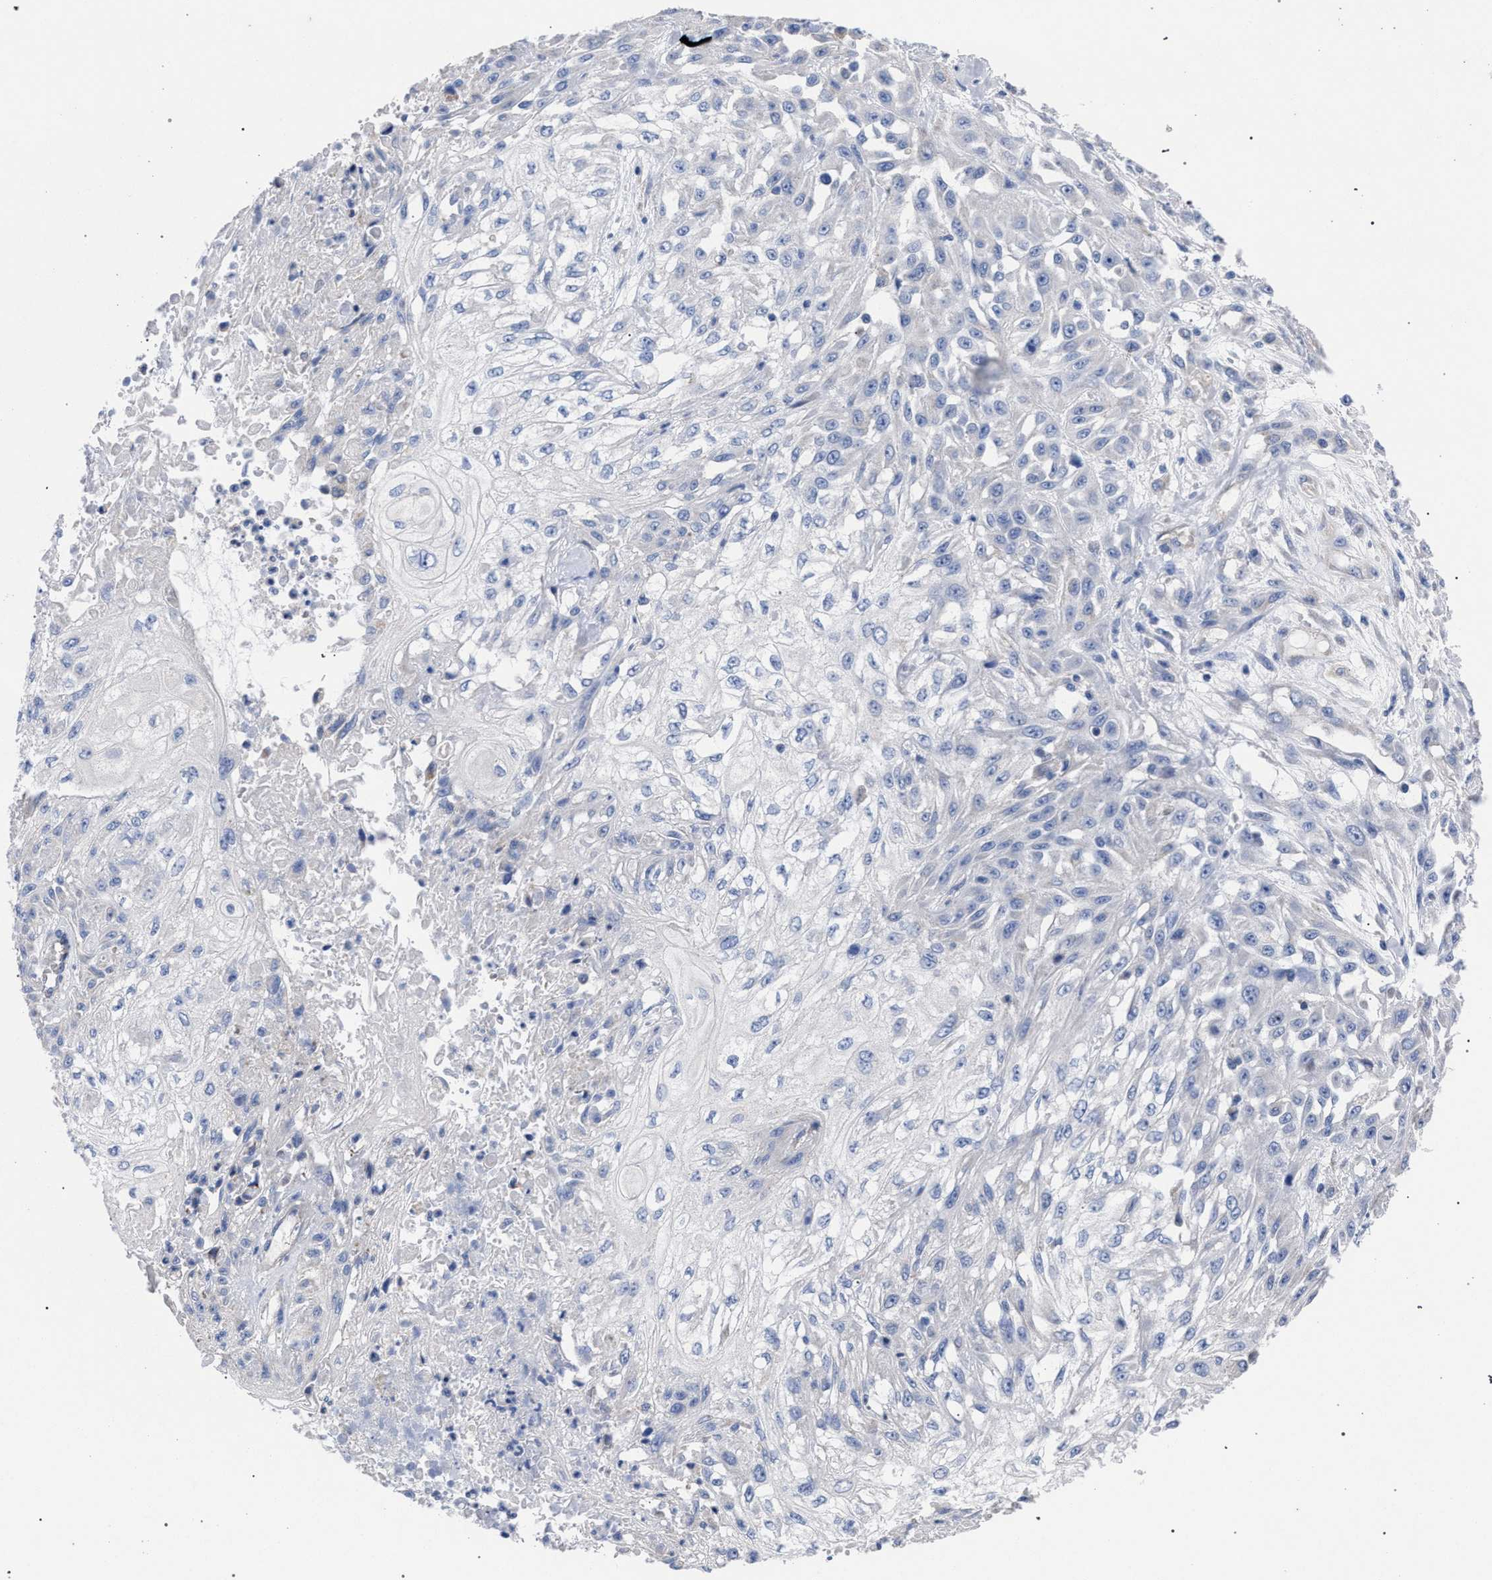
{"staining": {"intensity": "negative", "quantity": "none", "location": "none"}, "tissue": "skin cancer", "cell_type": "Tumor cells", "image_type": "cancer", "snomed": [{"axis": "morphology", "description": "Squamous cell carcinoma, NOS"}, {"axis": "morphology", "description": "Squamous cell carcinoma, metastatic, NOS"}, {"axis": "topography", "description": "Skin"}, {"axis": "topography", "description": "Lymph node"}], "caption": "An image of skin cancer (squamous cell carcinoma) stained for a protein shows no brown staining in tumor cells.", "gene": "GMPR", "patient": {"sex": "male", "age": 75}}